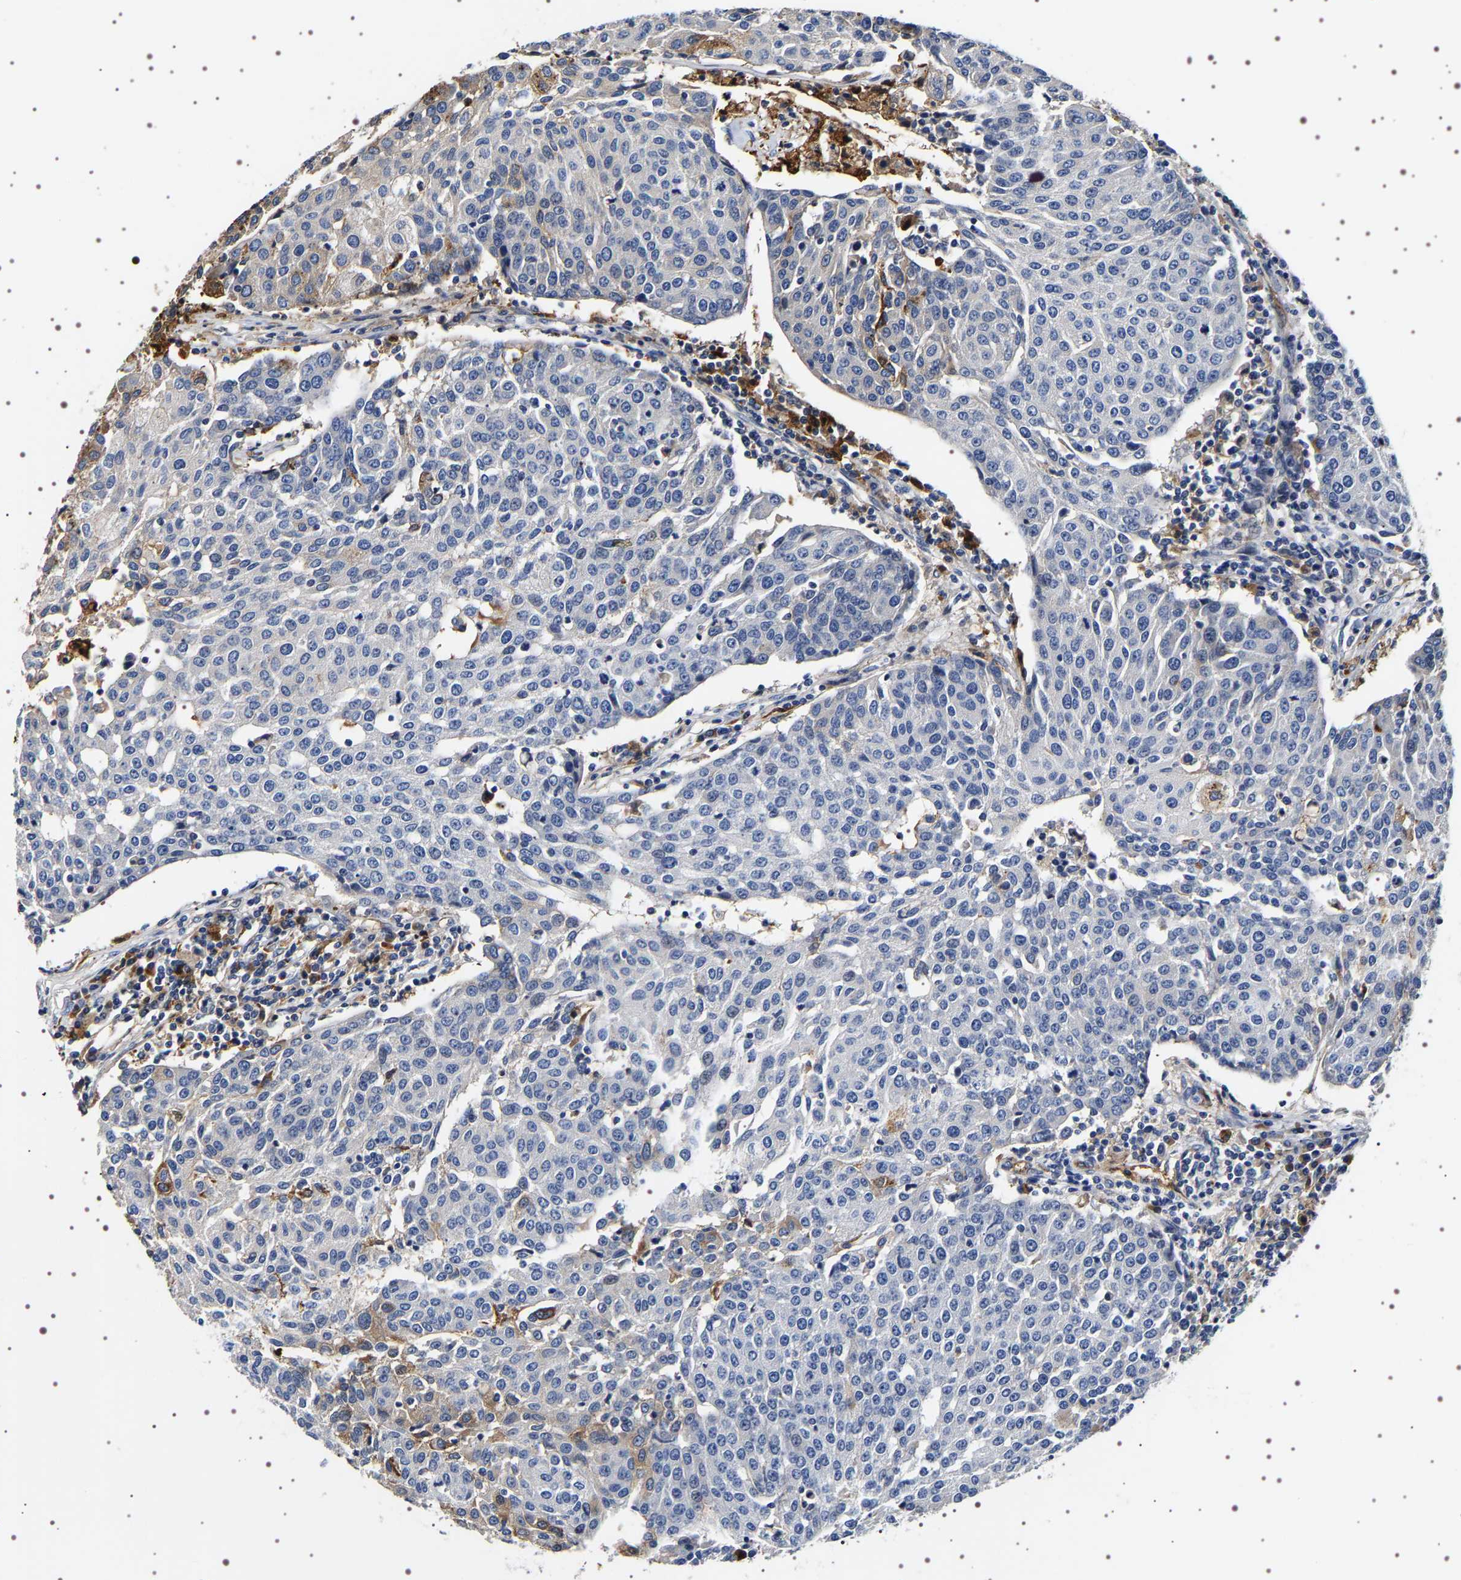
{"staining": {"intensity": "moderate", "quantity": "<25%", "location": "cytoplasmic/membranous"}, "tissue": "urothelial cancer", "cell_type": "Tumor cells", "image_type": "cancer", "snomed": [{"axis": "morphology", "description": "Urothelial carcinoma, High grade"}, {"axis": "topography", "description": "Urinary bladder"}], "caption": "The photomicrograph demonstrates a brown stain indicating the presence of a protein in the cytoplasmic/membranous of tumor cells in urothelial carcinoma (high-grade).", "gene": "ALPL", "patient": {"sex": "female", "age": 85}}